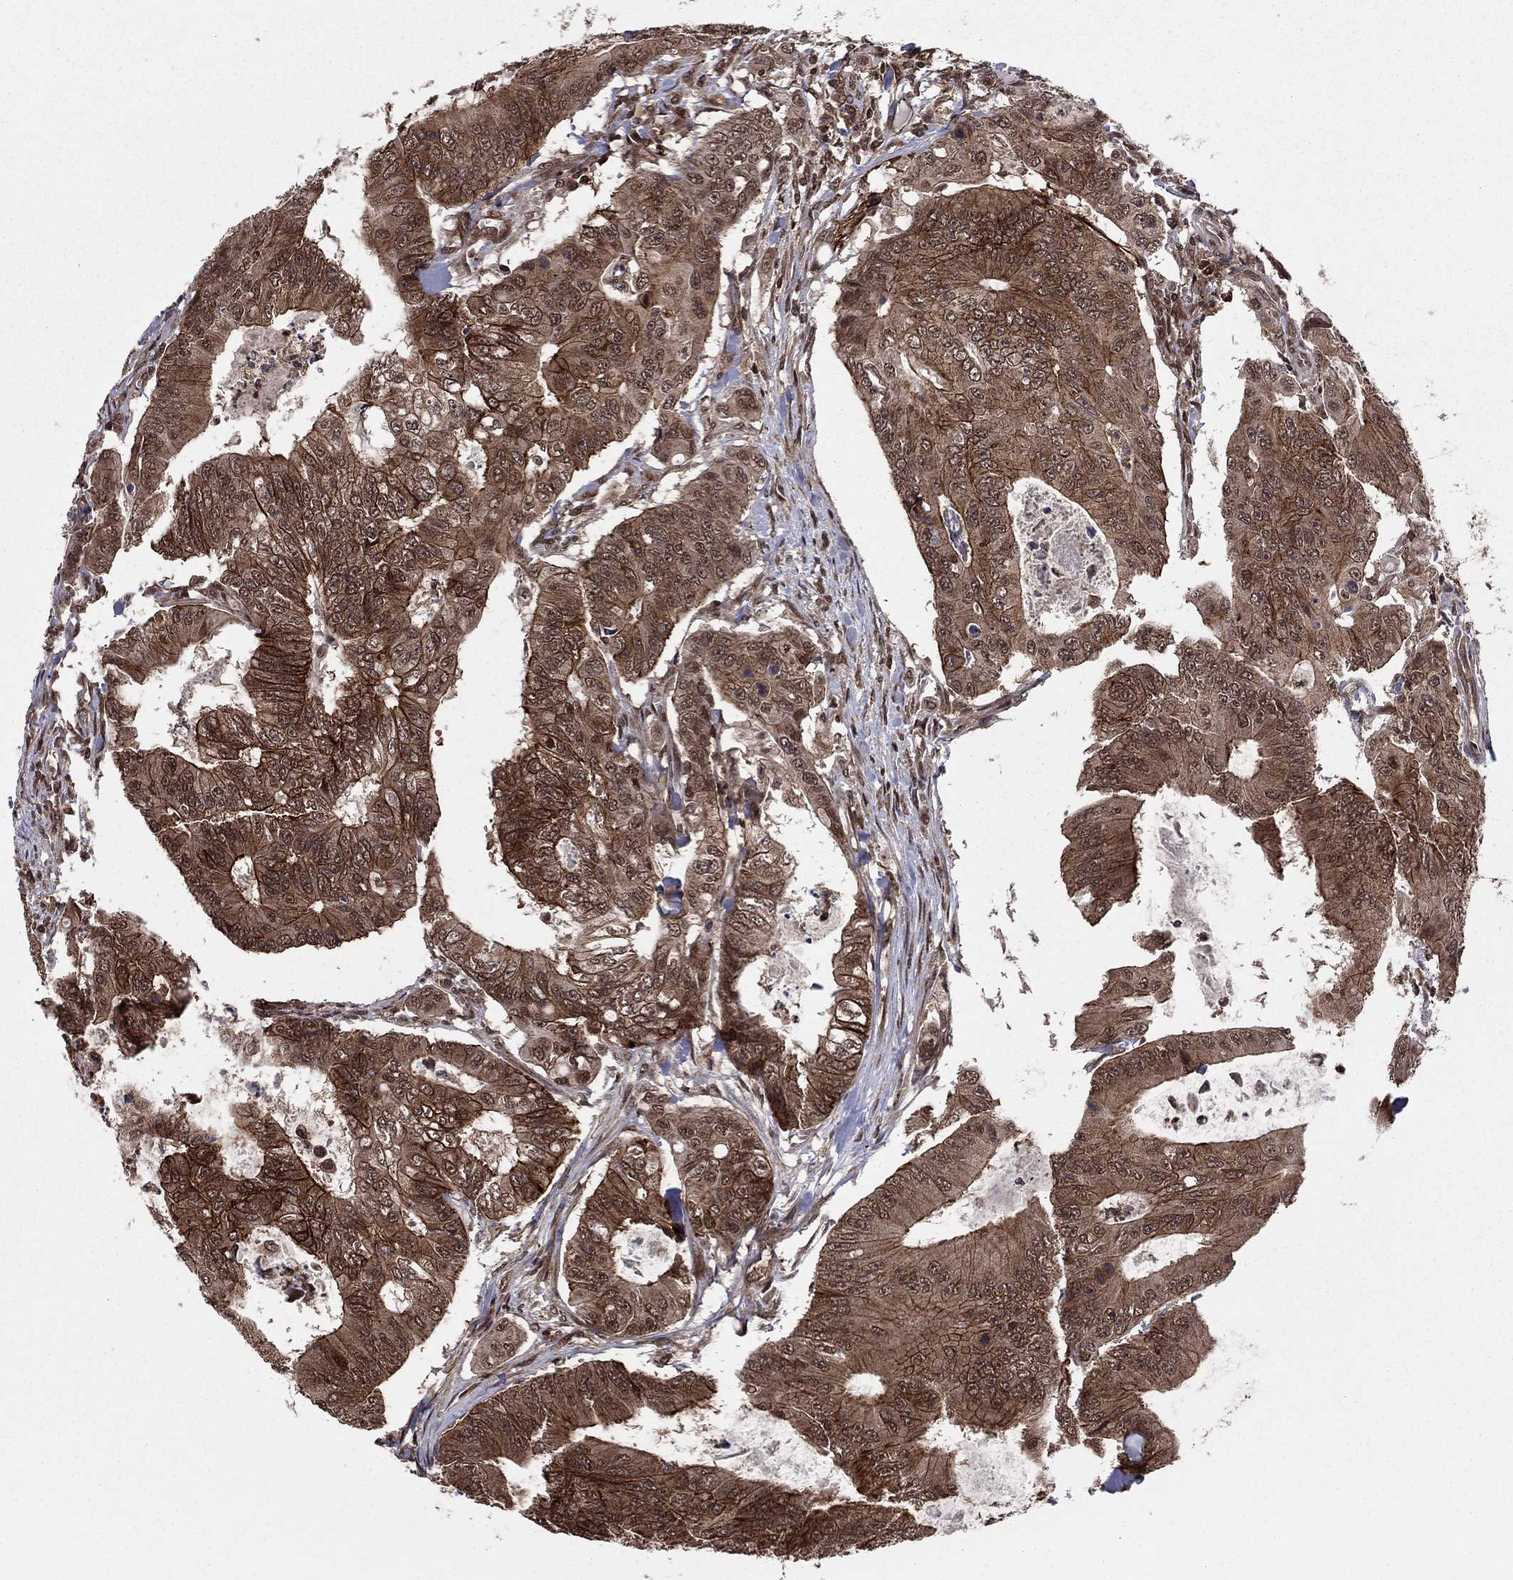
{"staining": {"intensity": "strong", "quantity": ">75%", "location": "cytoplasmic/membranous"}, "tissue": "colorectal cancer", "cell_type": "Tumor cells", "image_type": "cancer", "snomed": [{"axis": "morphology", "description": "Adenocarcinoma, NOS"}, {"axis": "topography", "description": "Colon"}], "caption": "Protein staining by immunohistochemistry reveals strong cytoplasmic/membranous positivity in approximately >75% of tumor cells in colorectal adenocarcinoma.", "gene": "SSX2IP", "patient": {"sex": "female", "age": 48}}